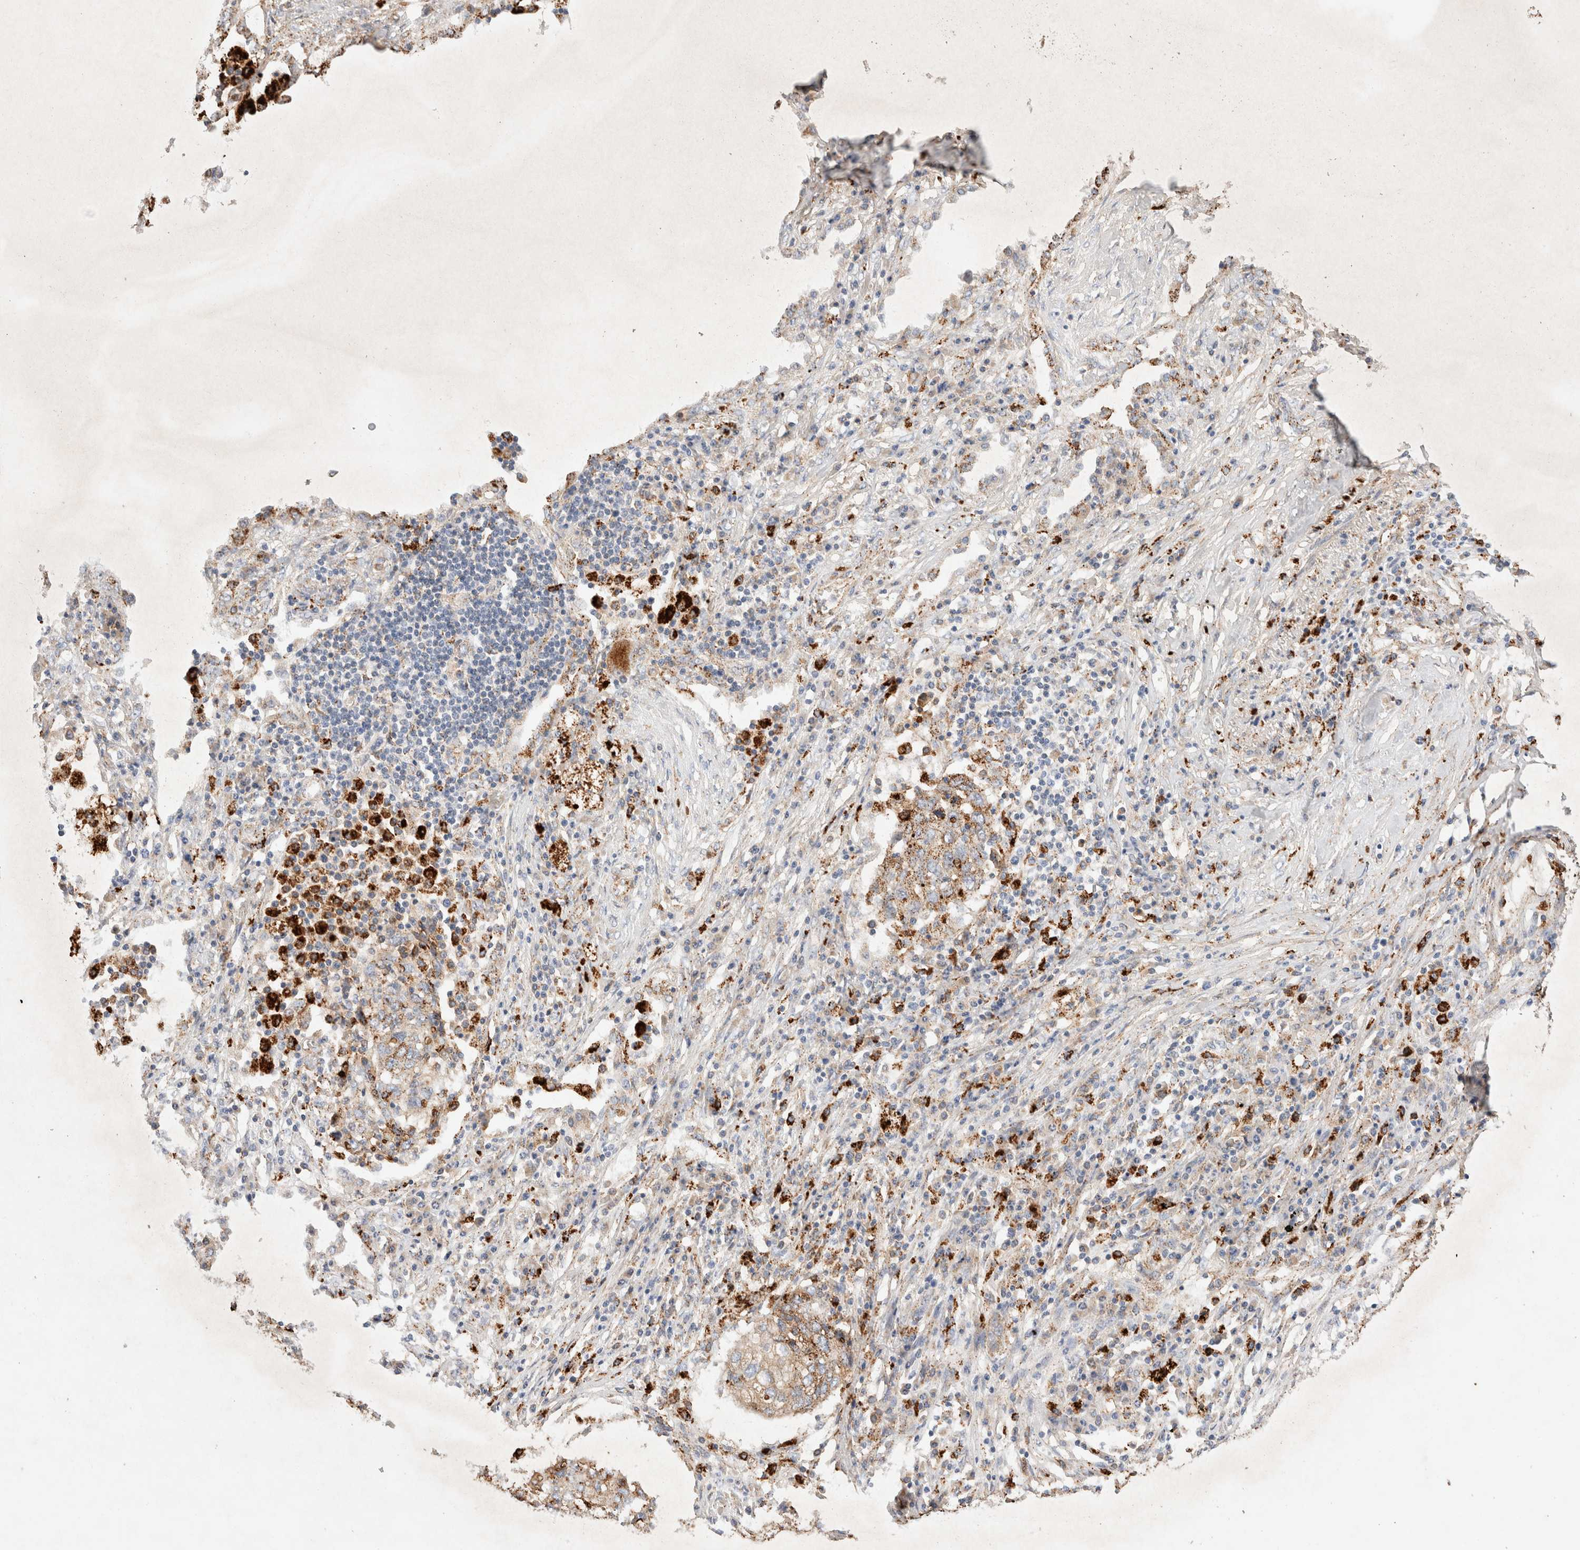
{"staining": {"intensity": "moderate", "quantity": ">75%", "location": "cytoplasmic/membranous"}, "tissue": "lung cancer", "cell_type": "Tumor cells", "image_type": "cancer", "snomed": [{"axis": "morphology", "description": "Squamous cell carcinoma, NOS"}, {"axis": "topography", "description": "Lung"}], "caption": "Immunohistochemistry micrograph of neoplastic tissue: human lung cancer (squamous cell carcinoma) stained using immunohistochemistry displays medium levels of moderate protein expression localized specifically in the cytoplasmic/membranous of tumor cells, appearing as a cytoplasmic/membranous brown color.", "gene": "RABEPK", "patient": {"sex": "female", "age": 63}}